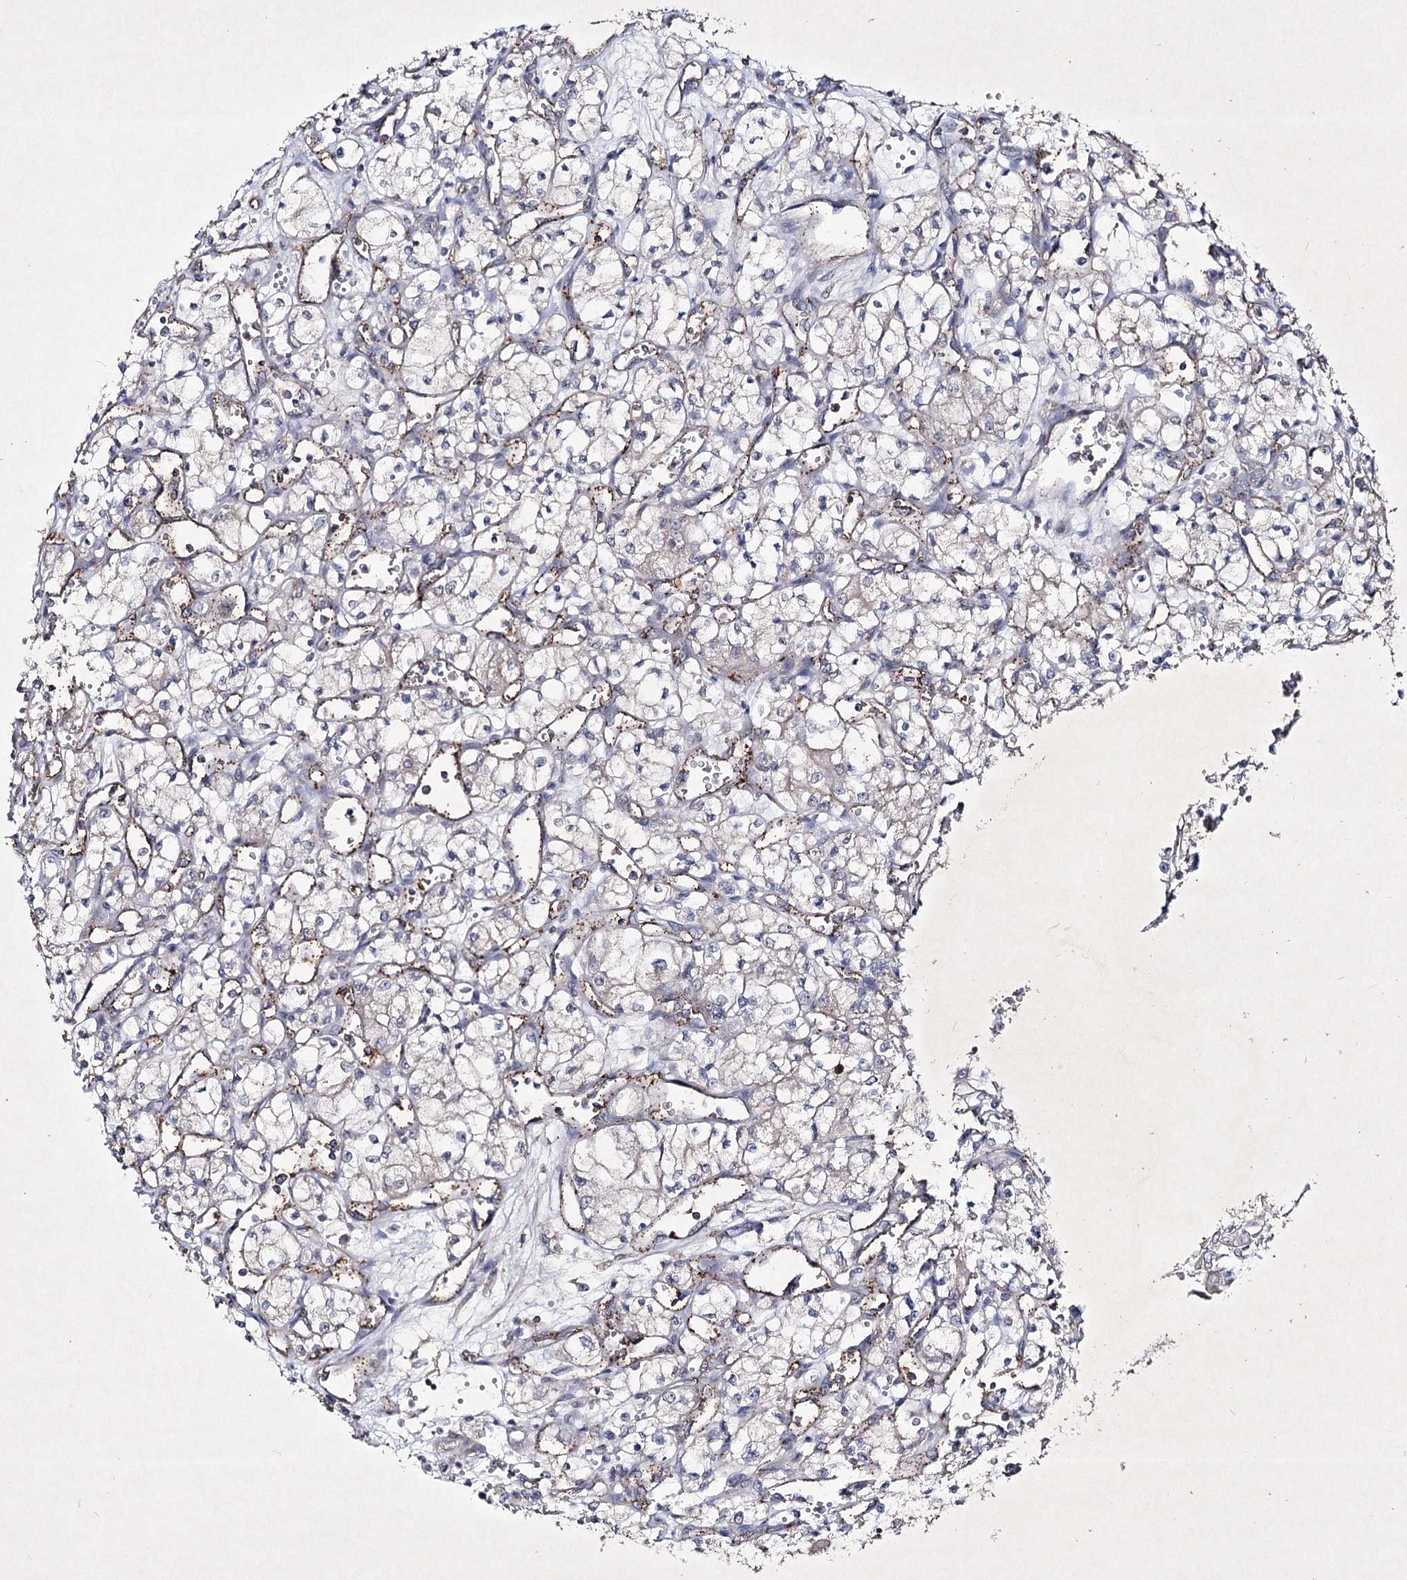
{"staining": {"intensity": "negative", "quantity": "none", "location": "none"}, "tissue": "renal cancer", "cell_type": "Tumor cells", "image_type": "cancer", "snomed": [{"axis": "morphology", "description": "Adenocarcinoma, NOS"}, {"axis": "topography", "description": "Kidney"}], "caption": "IHC micrograph of neoplastic tissue: human renal cancer stained with DAB exhibits no significant protein staining in tumor cells.", "gene": "SEMA4G", "patient": {"sex": "male", "age": 59}}